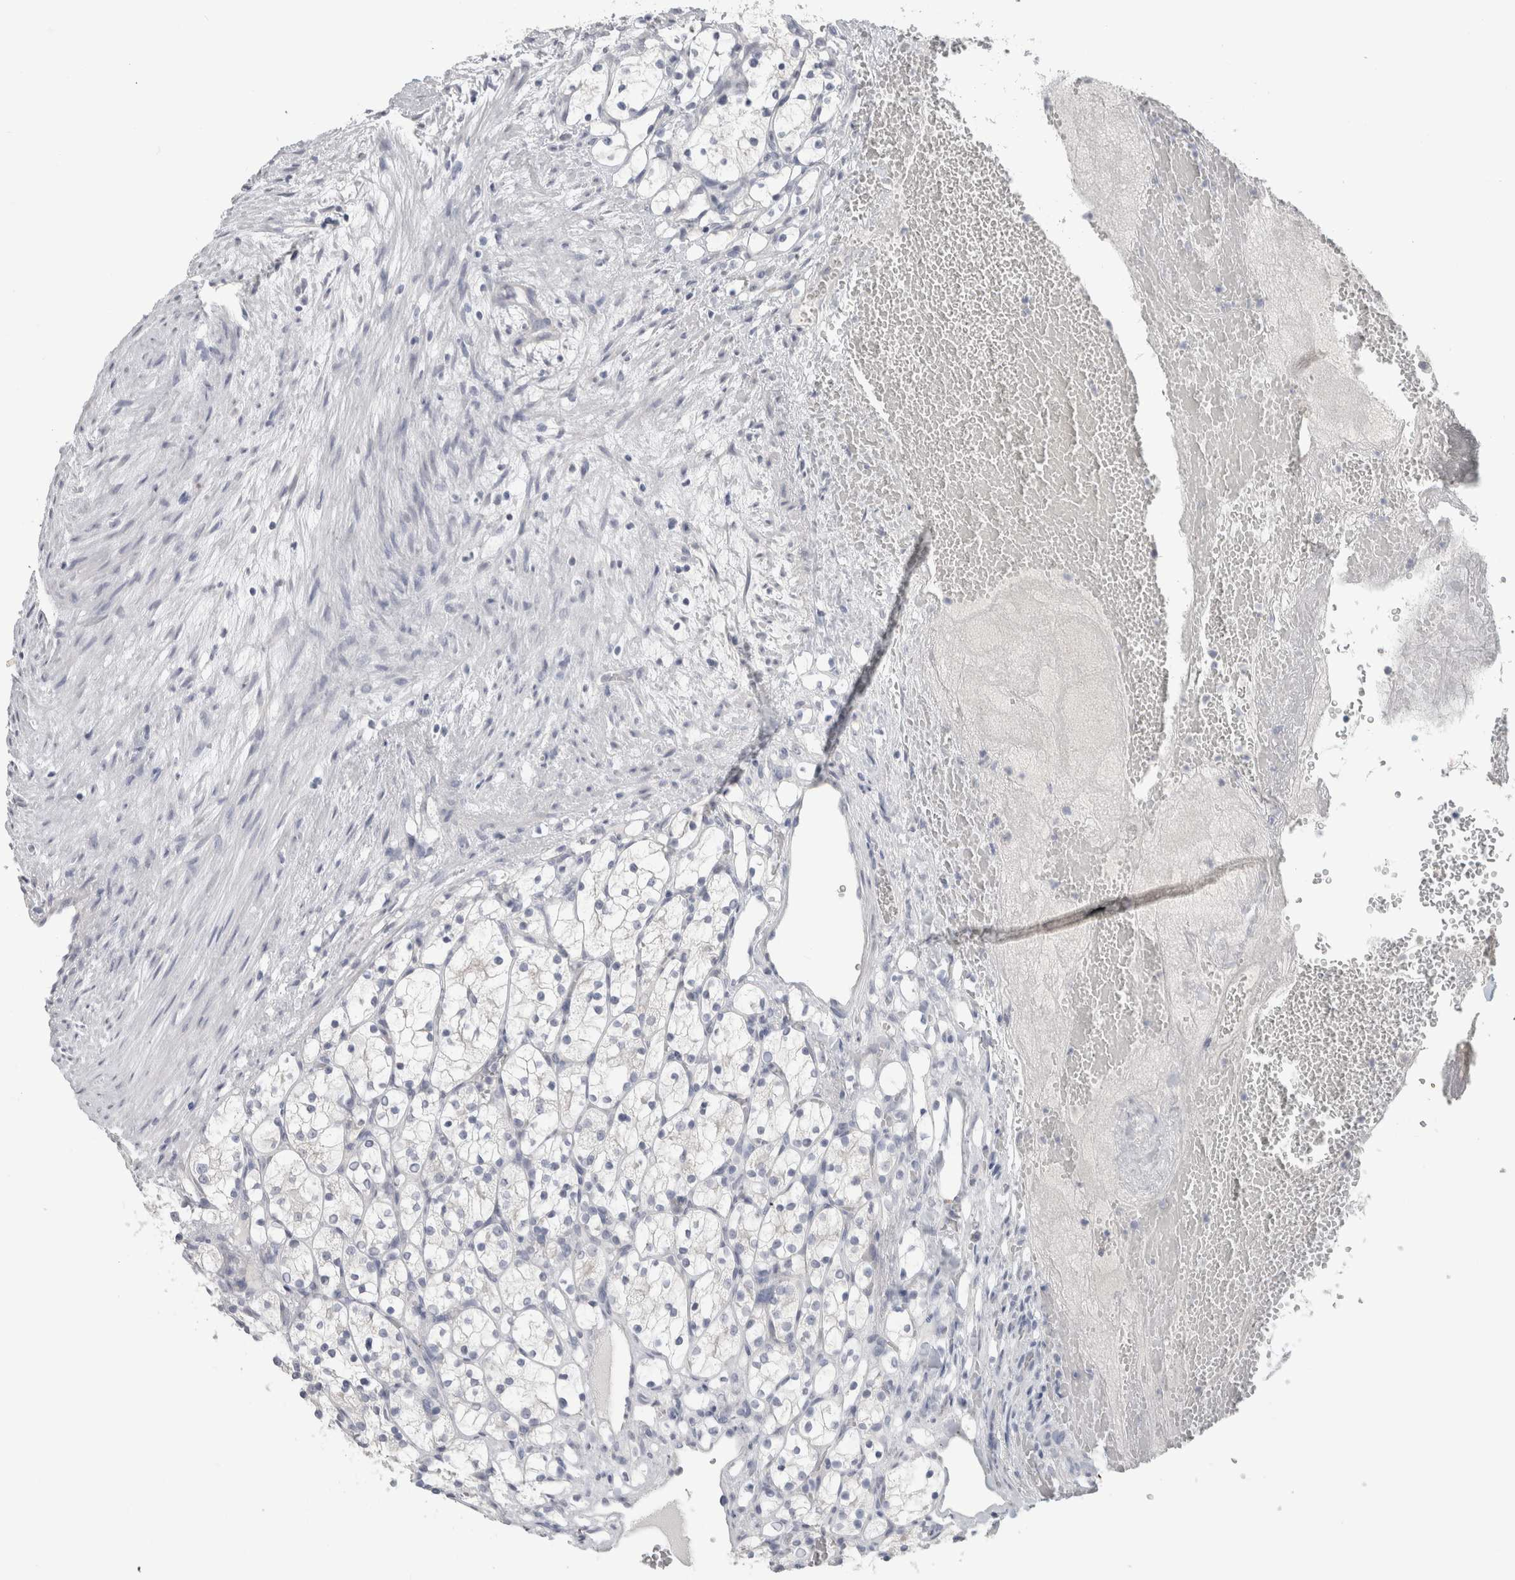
{"staining": {"intensity": "negative", "quantity": "none", "location": "none"}, "tissue": "renal cancer", "cell_type": "Tumor cells", "image_type": "cancer", "snomed": [{"axis": "morphology", "description": "Adenocarcinoma, NOS"}, {"axis": "topography", "description": "Kidney"}], "caption": "A high-resolution image shows immunohistochemistry staining of renal cancer, which reveals no significant staining in tumor cells.", "gene": "SLC6A1", "patient": {"sex": "female", "age": 69}}